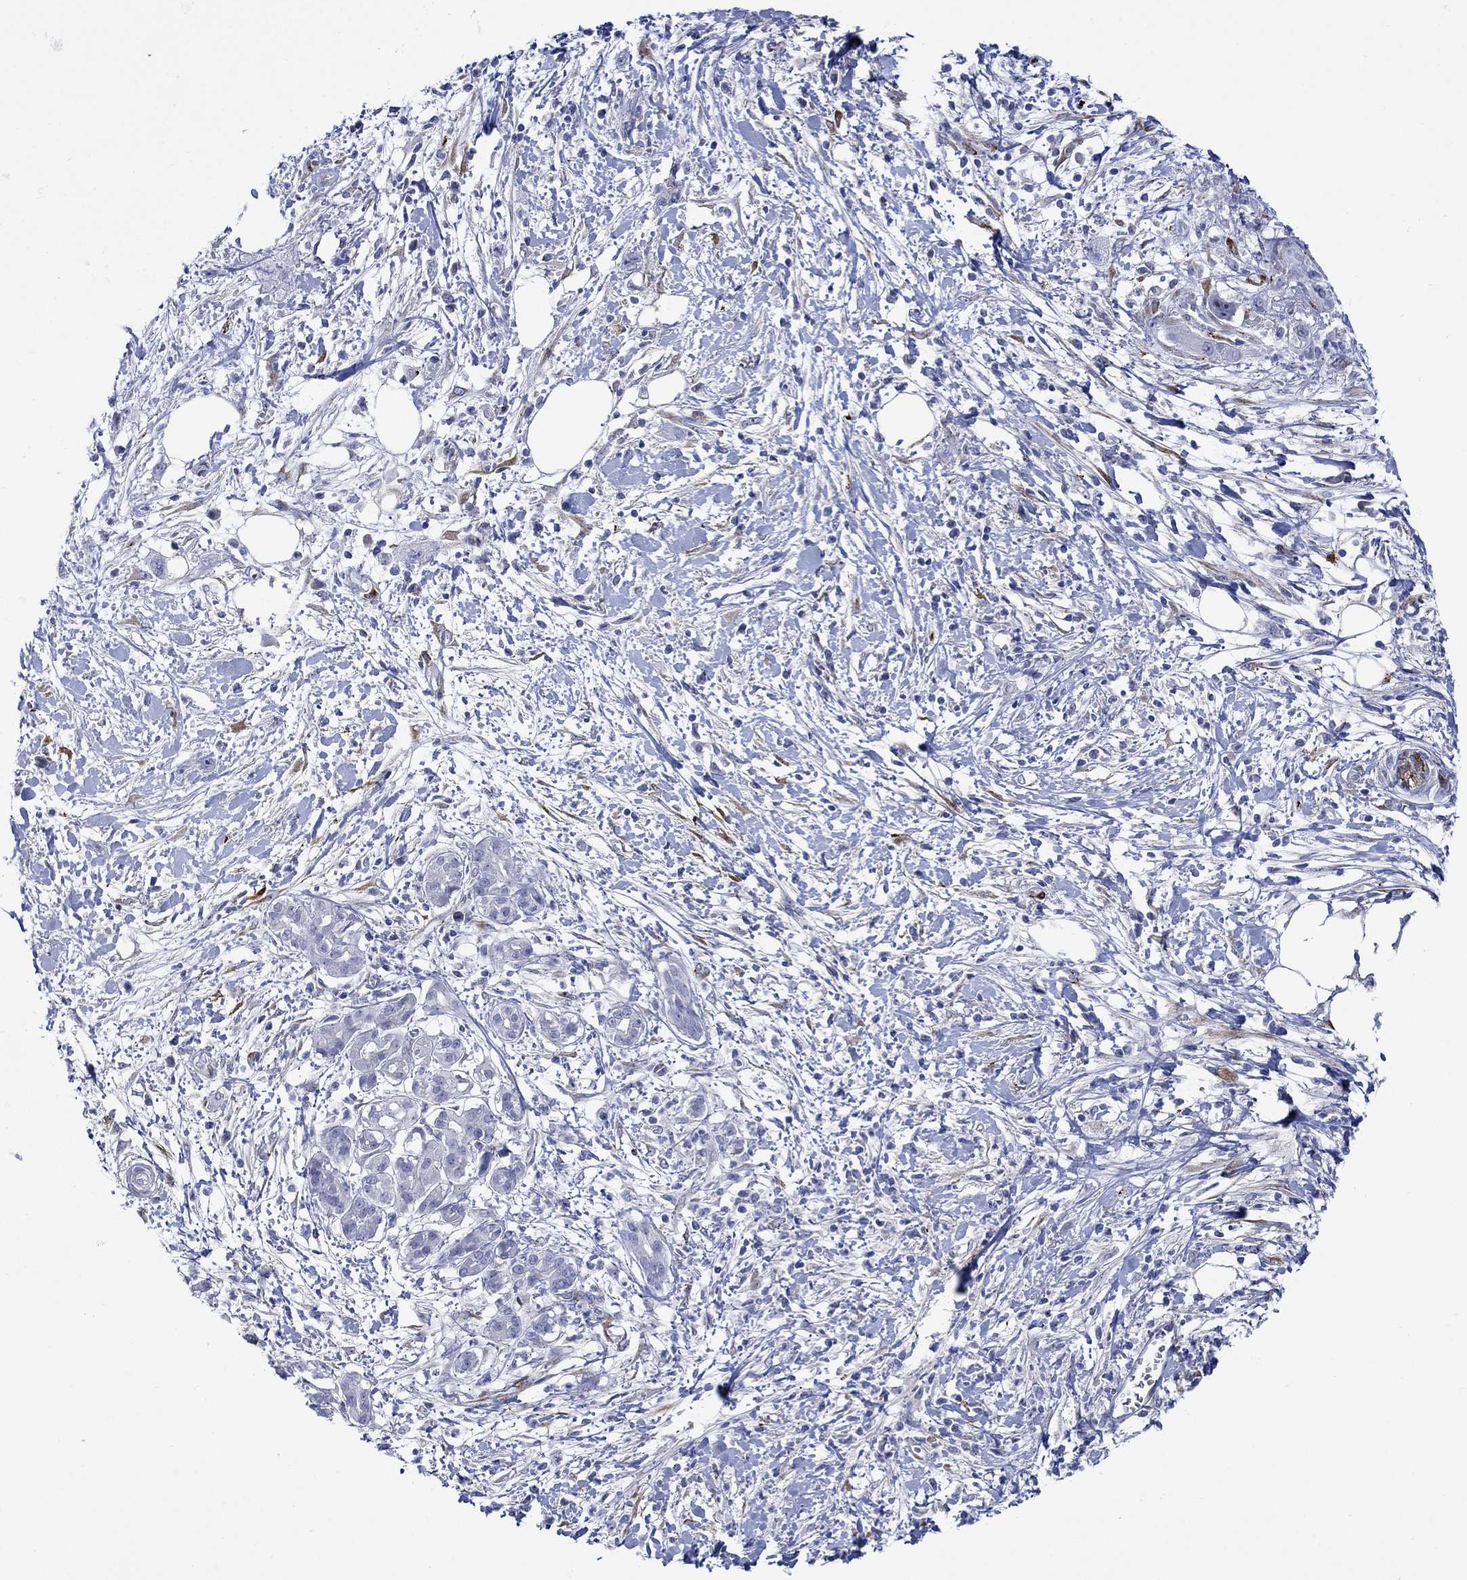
{"staining": {"intensity": "negative", "quantity": "none", "location": "none"}, "tissue": "pancreatic cancer", "cell_type": "Tumor cells", "image_type": "cancer", "snomed": [{"axis": "morphology", "description": "Adenocarcinoma, NOS"}, {"axis": "topography", "description": "Pancreas"}], "caption": "Protein analysis of pancreatic adenocarcinoma reveals no significant positivity in tumor cells.", "gene": "KSR2", "patient": {"sex": "male", "age": 72}}